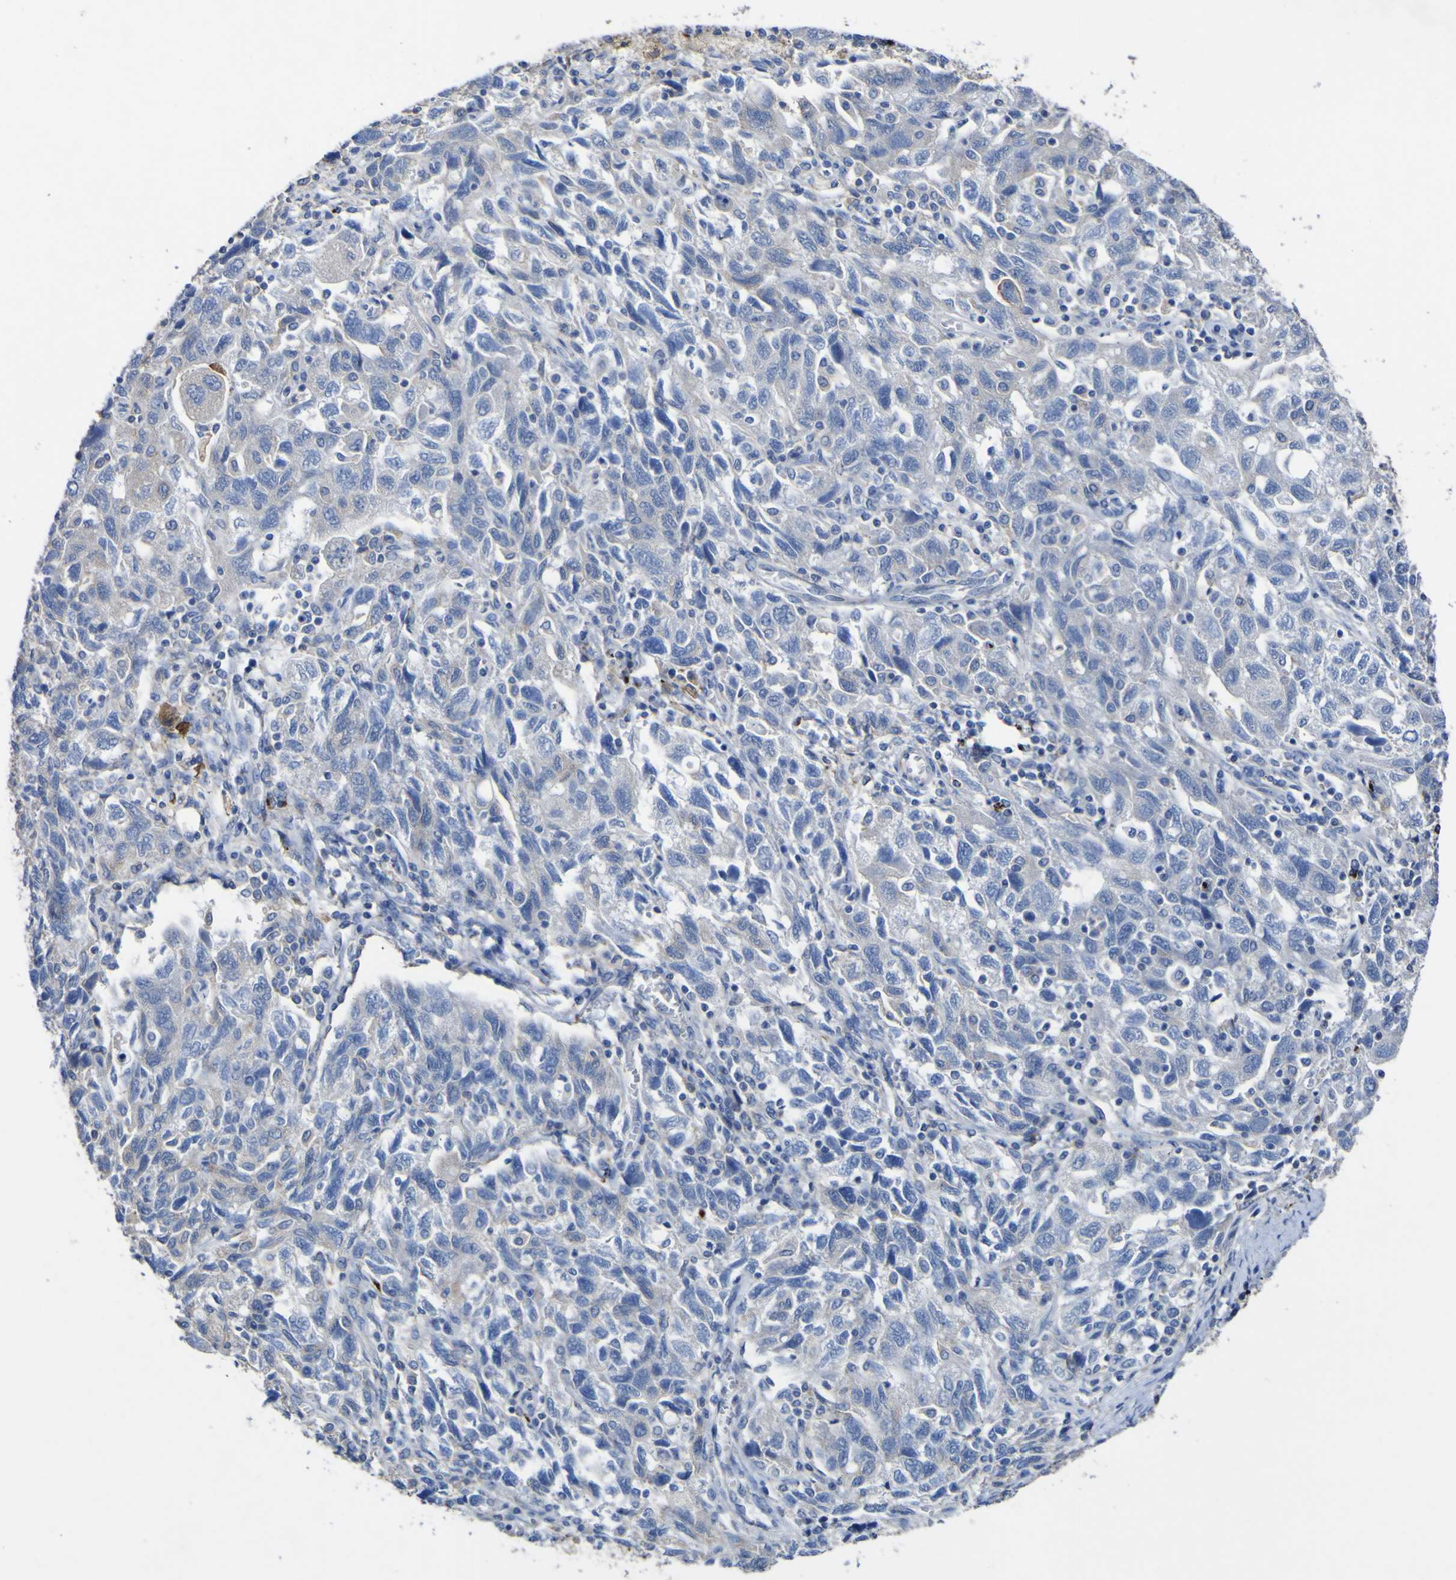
{"staining": {"intensity": "negative", "quantity": "none", "location": "none"}, "tissue": "ovarian cancer", "cell_type": "Tumor cells", "image_type": "cancer", "snomed": [{"axis": "morphology", "description": "Carcinoma, NOS"}, {"axis": "morphology", "description": "Cystadenocarcinoma, serous, NOS"}, {"axis": "topography", "description": "Ovary"}], "caption": "Tumor cells are negative for brown protein staining in ovarian serous cystadenocarcinoma.", "gene": "AGO4", "patient": {"sex": "female", "age": 69}}